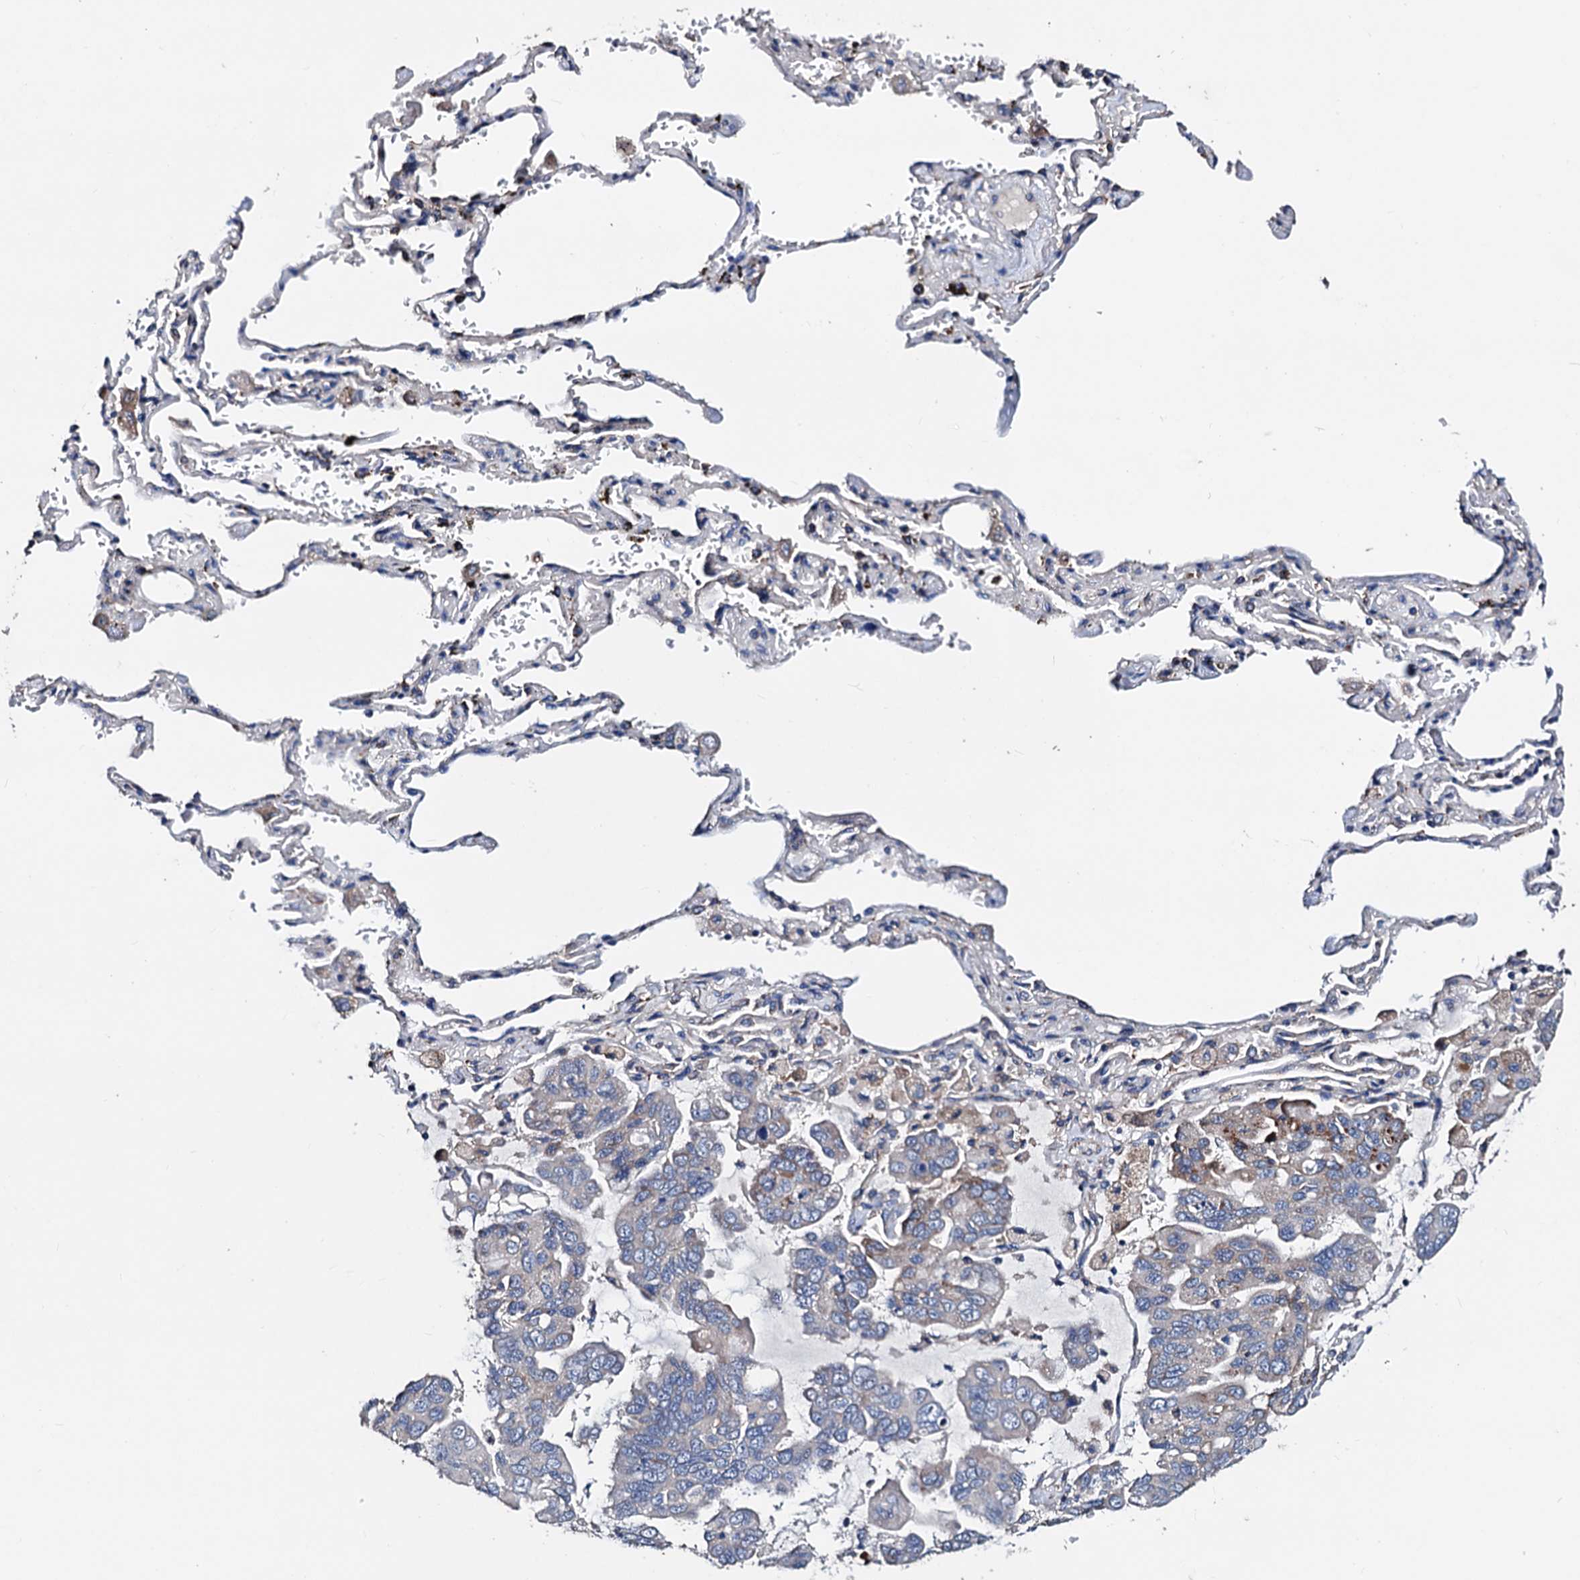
{"staining": {"intensity": "negative", "quantity": "none", "location": "none"}, "tissue": "lung cancer", "cell_type": "Tumor cells", "image_type": "cancer", "snomed": [{"axis": "morphology", "description": "Adenocarcinoma, NOS"}, {"axis": "topography", "description": "Lung"}], "caption": "Immunohistochemical staining of lung cancer (adenocarcinoma) exhibits no significant expression in tumor cells.", "gene": "AKAP11", "patient": {"sex": "male", "age": 64}}